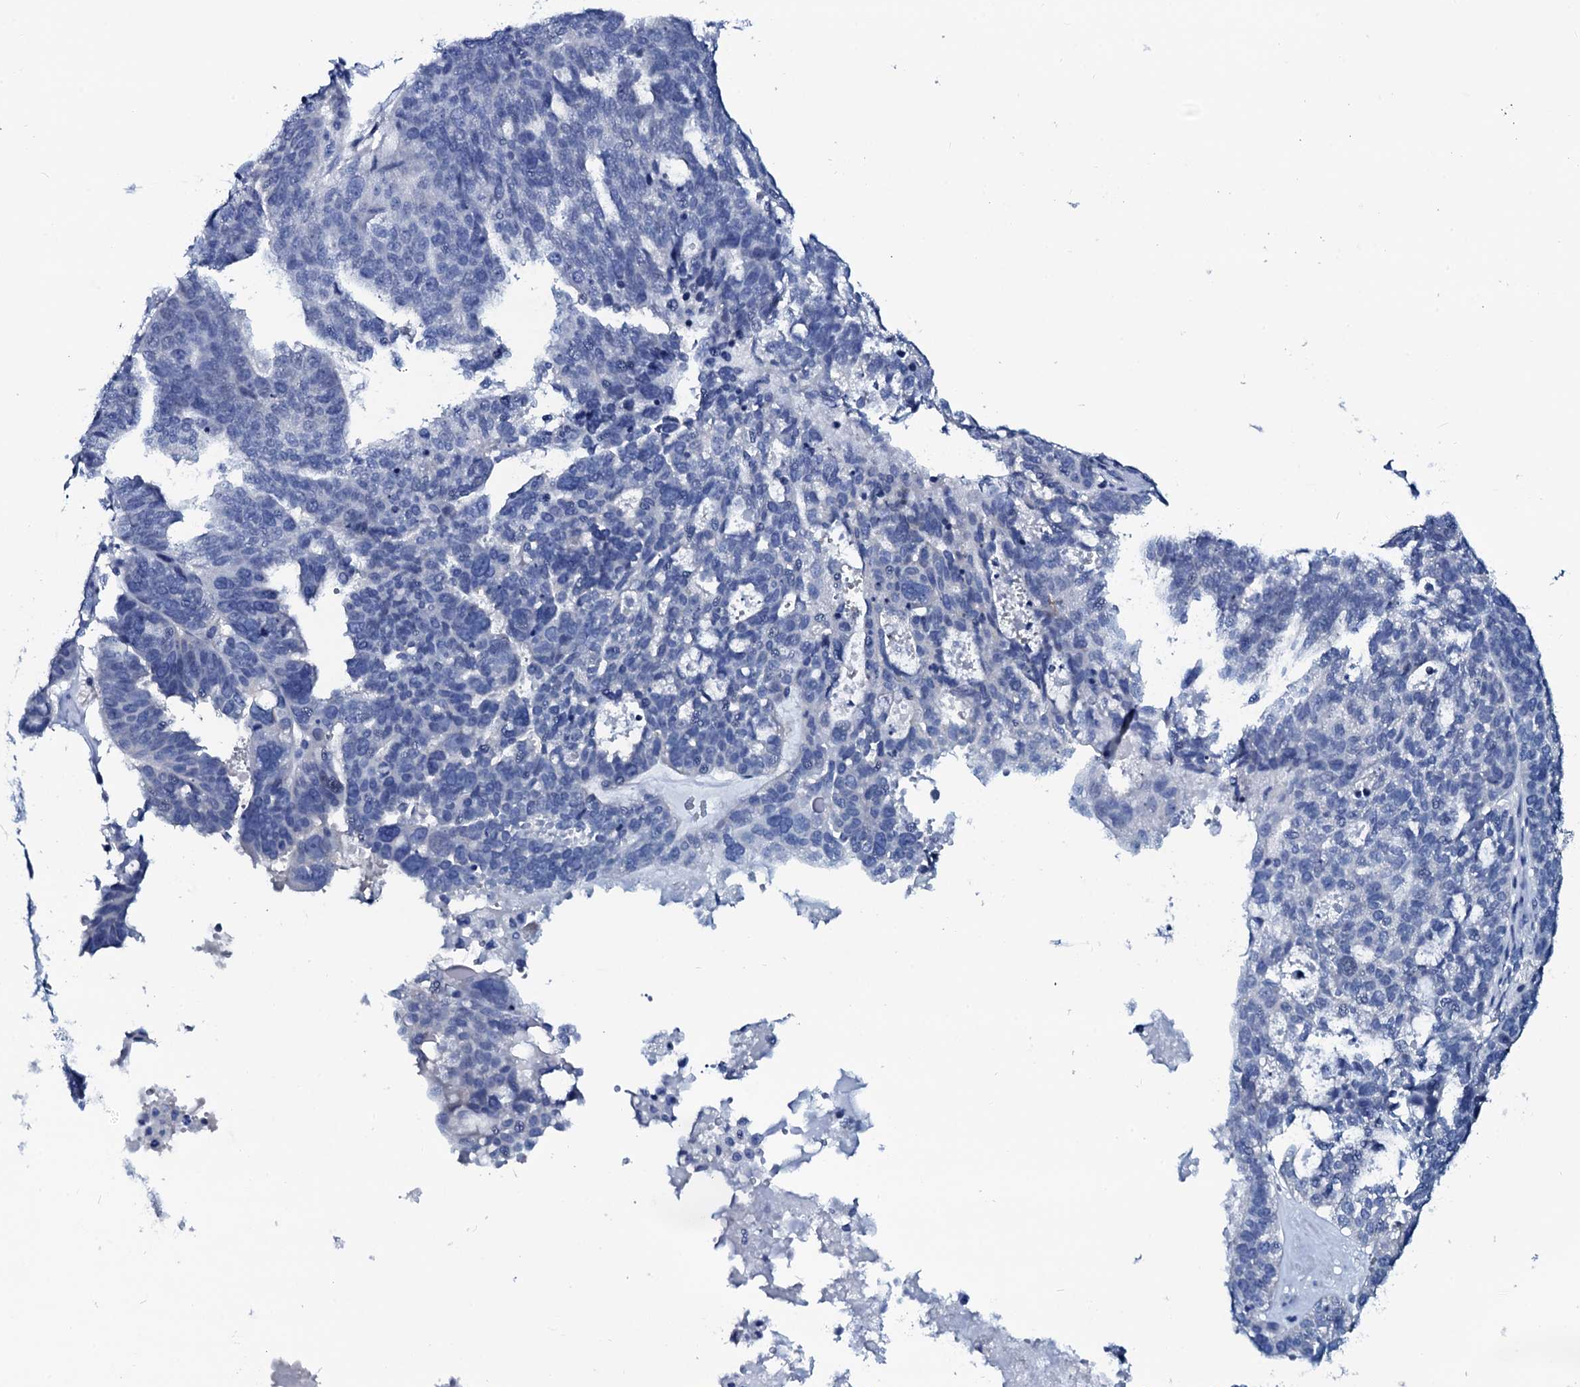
{"staining": {"intensity": "negative", "quantity": "none", "location": "none"}, "tissue": "ovarian cancer", "cell_type": "Tumor cells", "image_type": "cancer", "snomed": [{"axis": "morphology", "description": "Cystadenocarcinoma, serous, NOS"}, {"axis": "topography", "description": "Ovary"}], "caption": "Ovarian cancer (serous cystadenocarcinoma) was stained to show a protein in brown. There is no significant expression in tumor cells. (DAB (3,3'-diaminobenzidine) immunohistochemistry (IHC), high magnification).", "gene": "GYS2", "patient": {"sex": "female", "age": 59}}